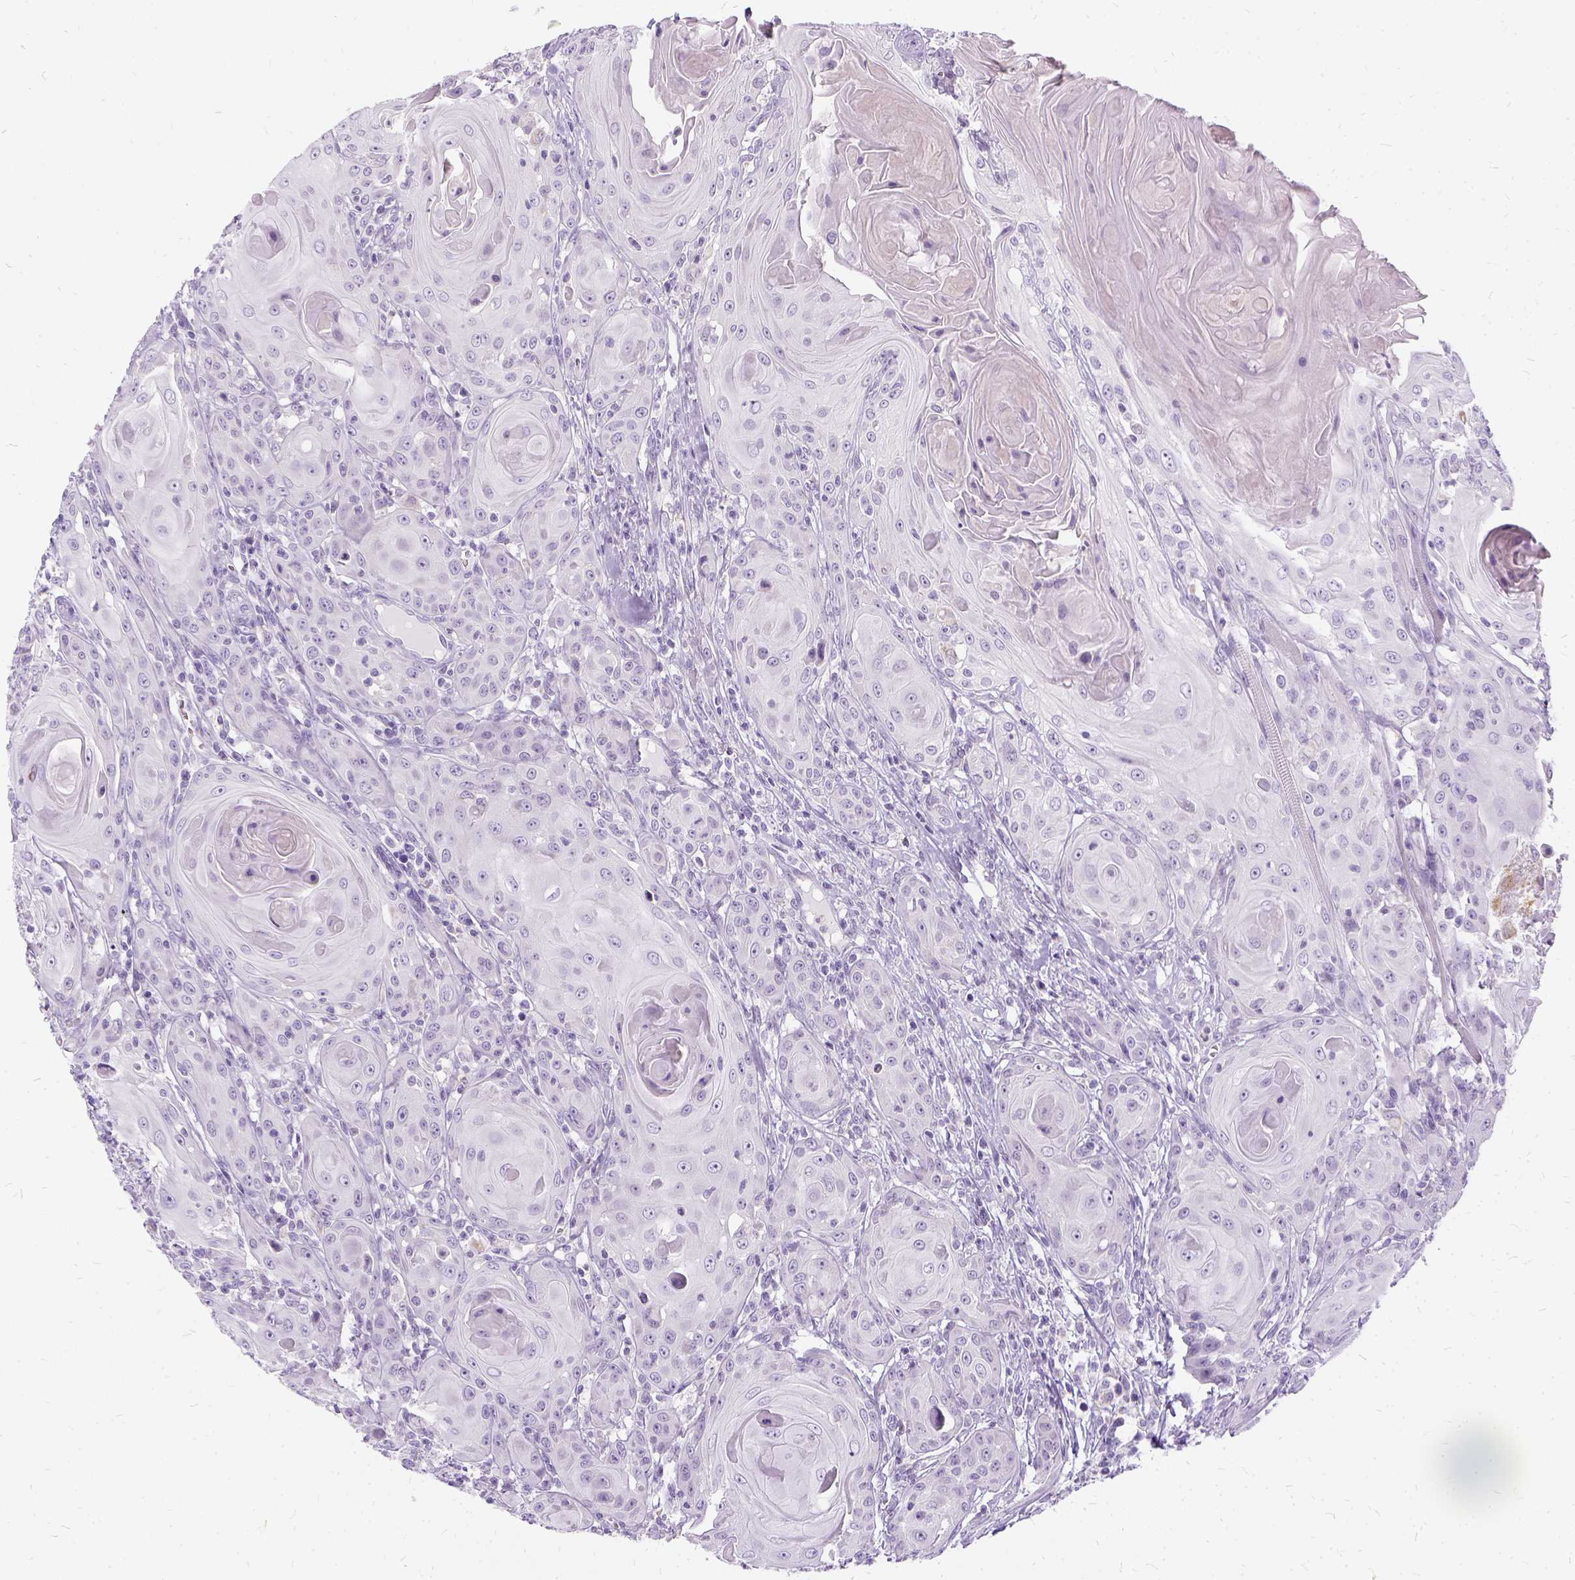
{"staining": {"intensity": "negative", "quantity": "none", "location": "none"}, "tissue": "head and neck cancer", "cell_type": "Tumor cells", "image_type": "cancer", "snomed": [{"axis": "morphology", "description": "Squamous cell carcinoma, NOS"}, {"axis": "topography", "description": "Head-Neck"}], "caption": "The image displays no staining of tumor cells in squamous cell carcinoma (head and neck). (Stains: DAB (3,3'-diaminobenzidine) immunohistochemistry with hematoxylin counter stain, Microscopy: brightfield microscopy at high magnification).", "gene": "FDX1", "patient": {"sex": "female", "age": 80}}